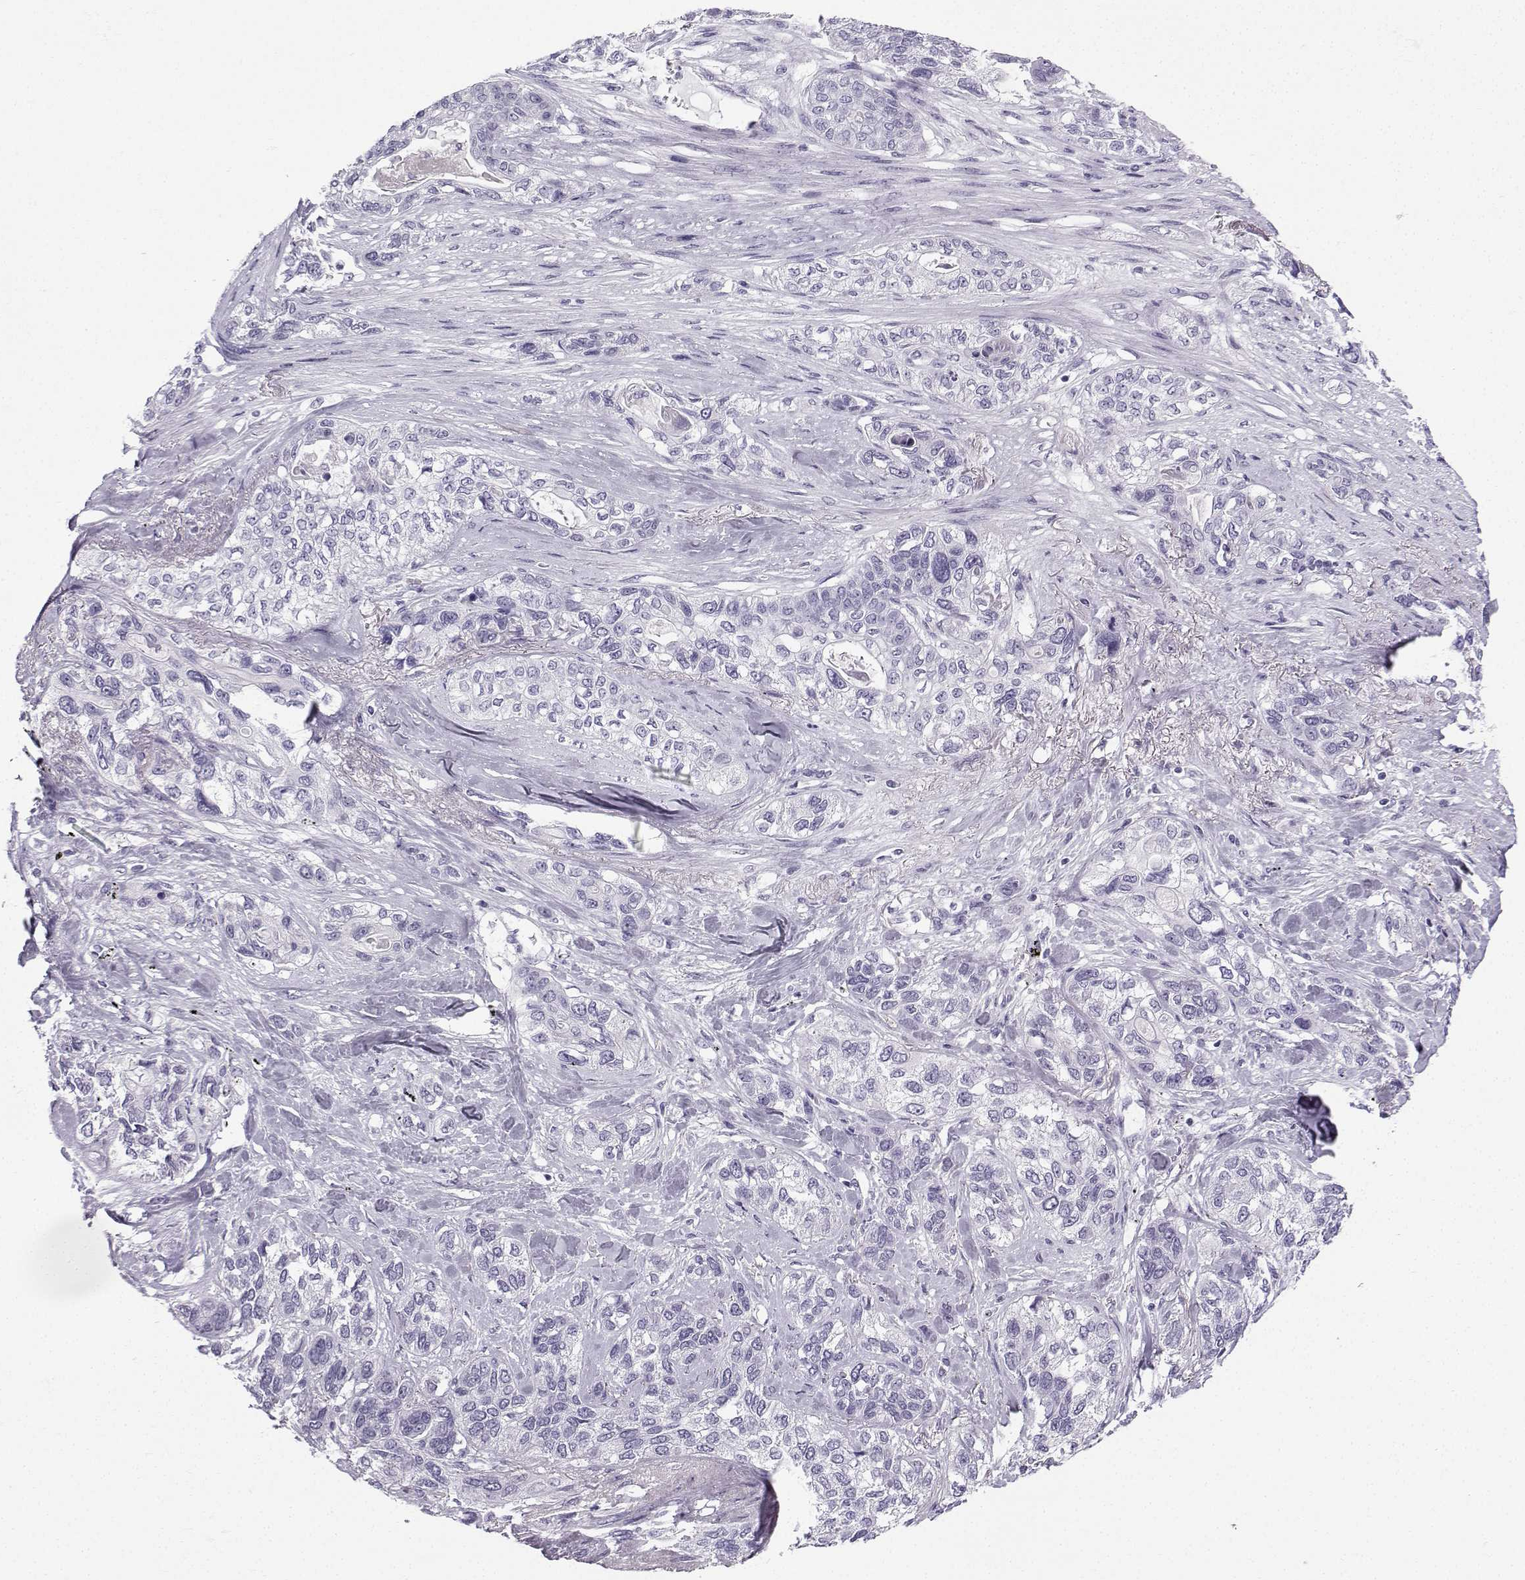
{"staining": {"intensity": "negative", "quantity": "none", "location": "none"}, "tissue": "lung cancer", "cell_type": "Tumor cells", "image_type": "cancer", "snomed": [{"axis": "morphology", "description": "Squamous cell carcinoma, NOS"}, {"axis": "topography", "description": "Lung"}], "caption": "High magnification brightfield microscopy of squamous cell carcinoma (lung) stained with DAB (3,3'-diaminobenzidine) (brown) and counterstained with hematoxylin (blue): tumor cells show no significant positivity.", "gene": "ZBTB8B", "patient": {"sex": "female", "age": 70}}